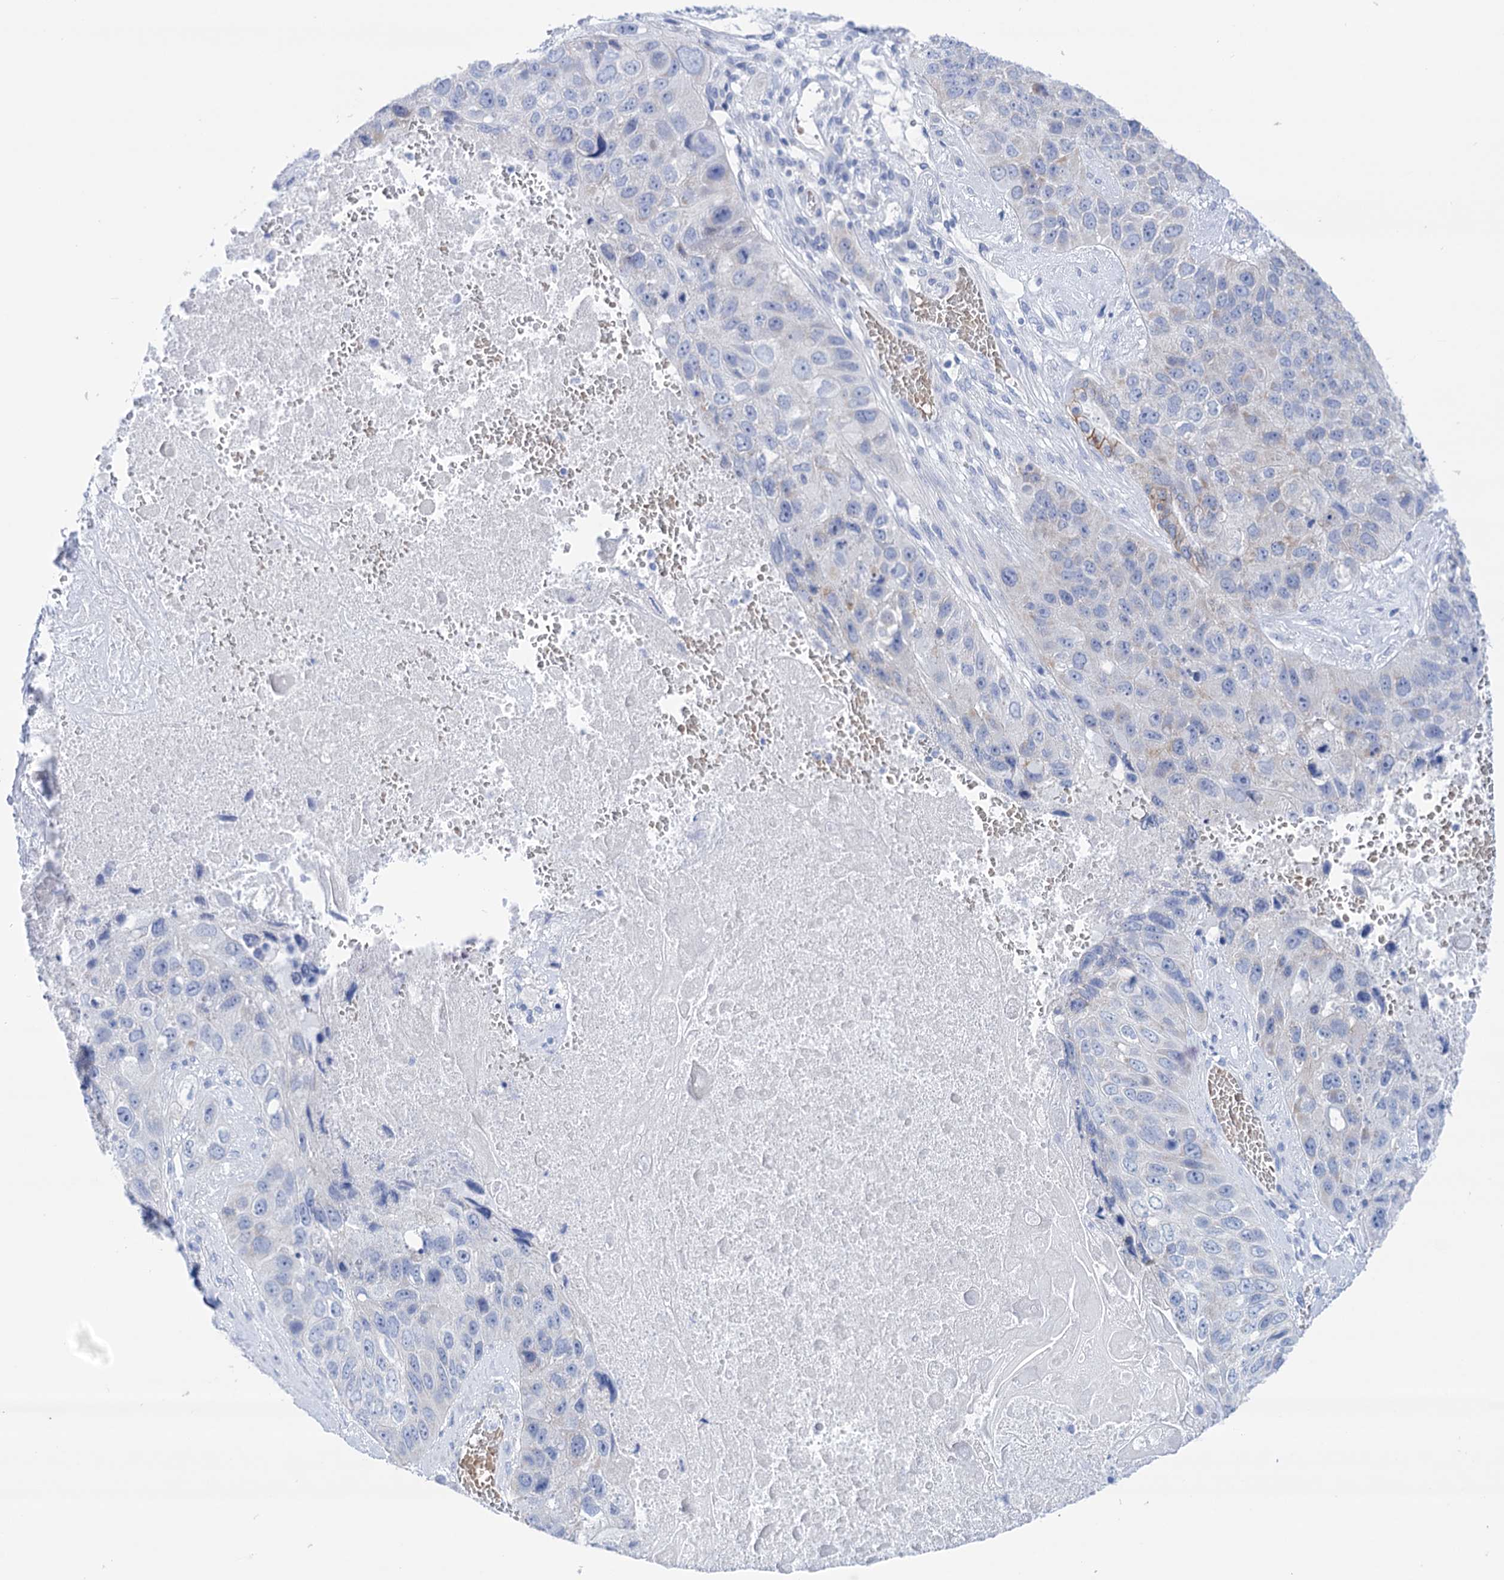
{"staining": {"intensity": "negative", "quantity": "none", "location": "none"}, "tissue": "lung cancer", "cell_type": "Tumor cells", "image_type": "cancer", "snomed": [{"axis": "morphology", "description": "Squamous cell carcinoma, NOS"}, {"axis": "topography", "description": "Lung"}], "caption": "Photomicrograph shows no significant protein positivity in tumor cells of lung squamous cell carcinoma. The staining was performed using DAB to visualize the protein expression in brown, while the nuclei were stained in blue with hematoxylin (Magnification: 20x).", "gene": "YARS2", "patient": {"sex": "male", "age": 61}}